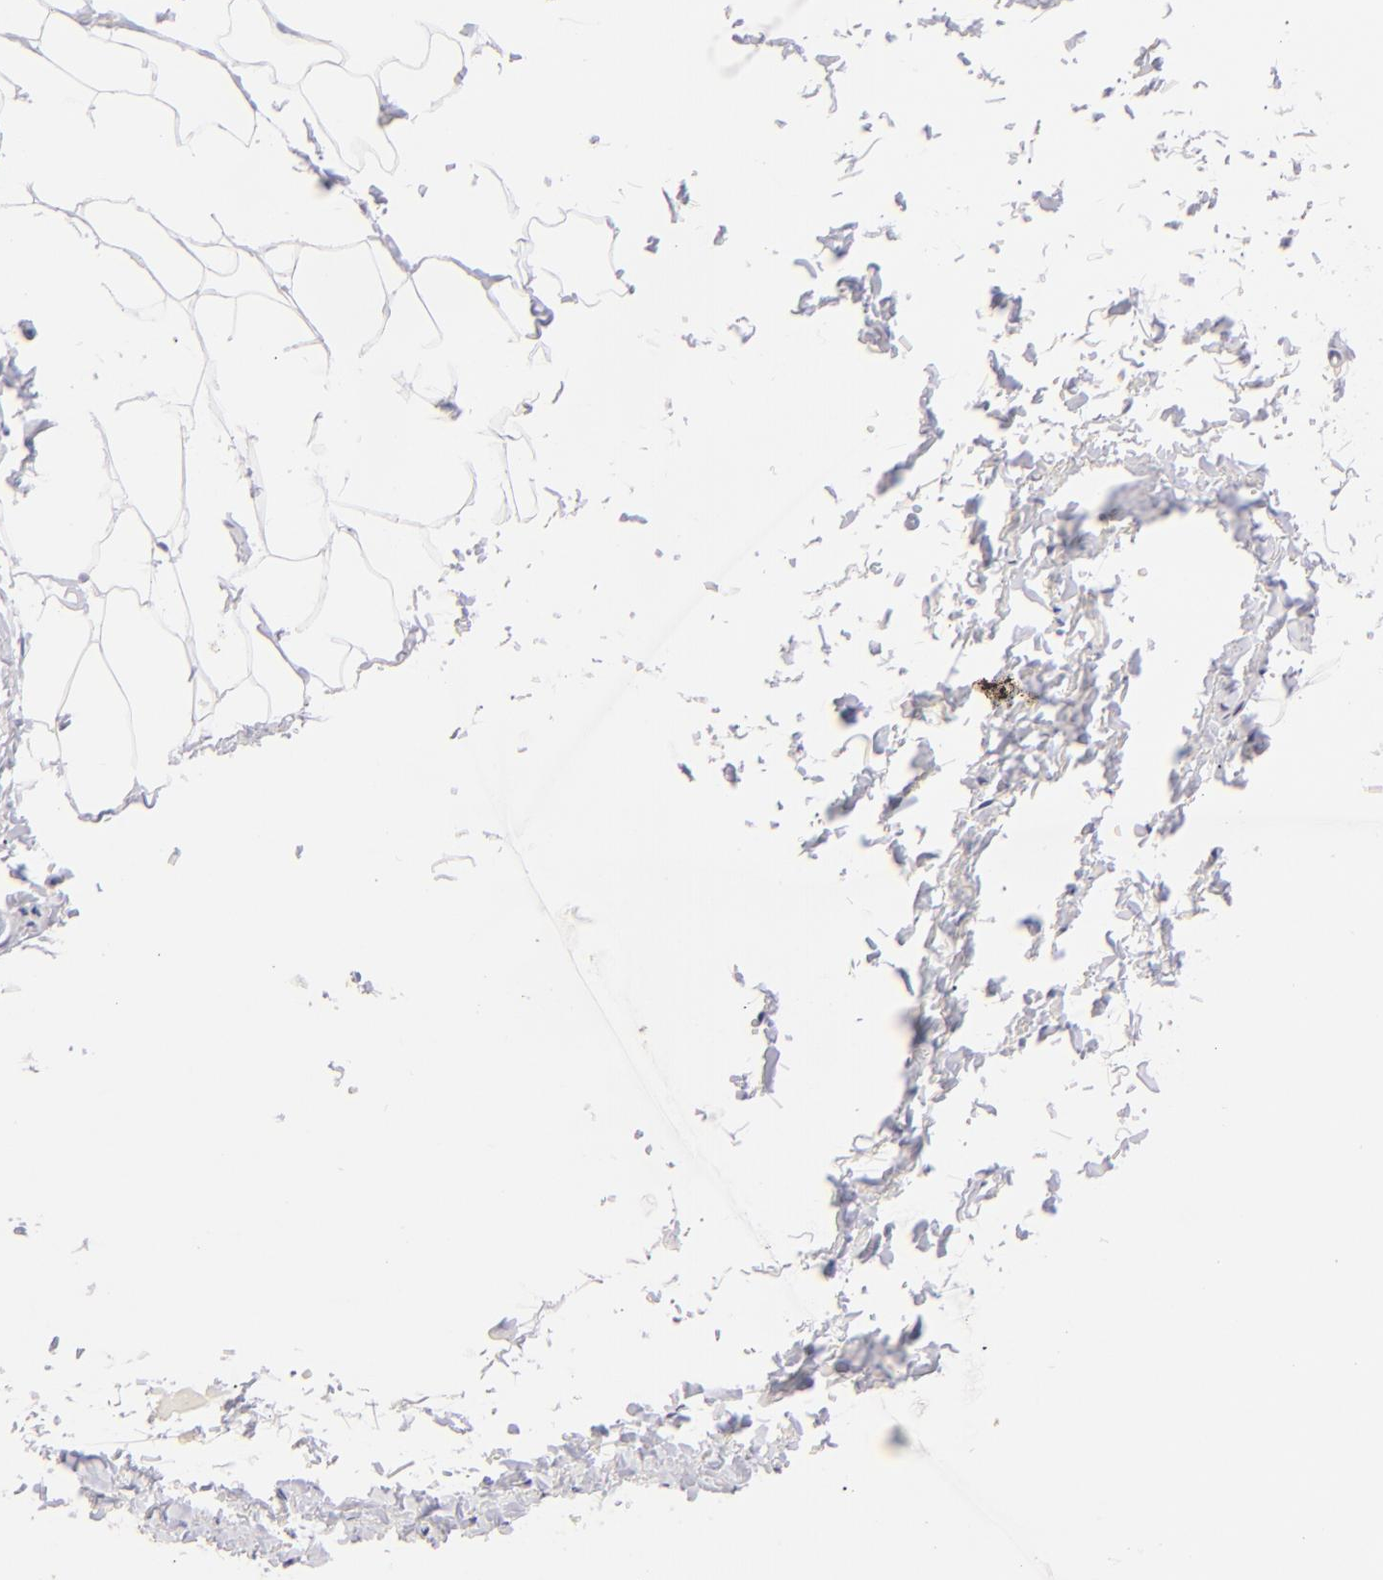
{"staining": {"intensity": "weak", "quantity": "25%-75%", "location": "cytoplasmic/membranous"}, "tissue": "adipose tissue", "cell_type": "Adipocytes", "image_type": "normal", "snomed": [{"axis": "morphology", "description": "Normal tissue, NOS"}, {"axis": "topography", "description": "Soft tissue"}, {"axis": "topography", "description": "Peripheral nerve tissue"}], "caption": "Immunohistochemistry (IHC) (DAB) staining of unremarkable adipose tissue exhibits weak cytoplasmic/membranous protein staining in about 25%-75% of adipocytes. The protein of interest is shown in brown color, while the nuclei are stained blue.", "gene": "MAGEA1", "patient": {"sex": "female", "age": 68}}